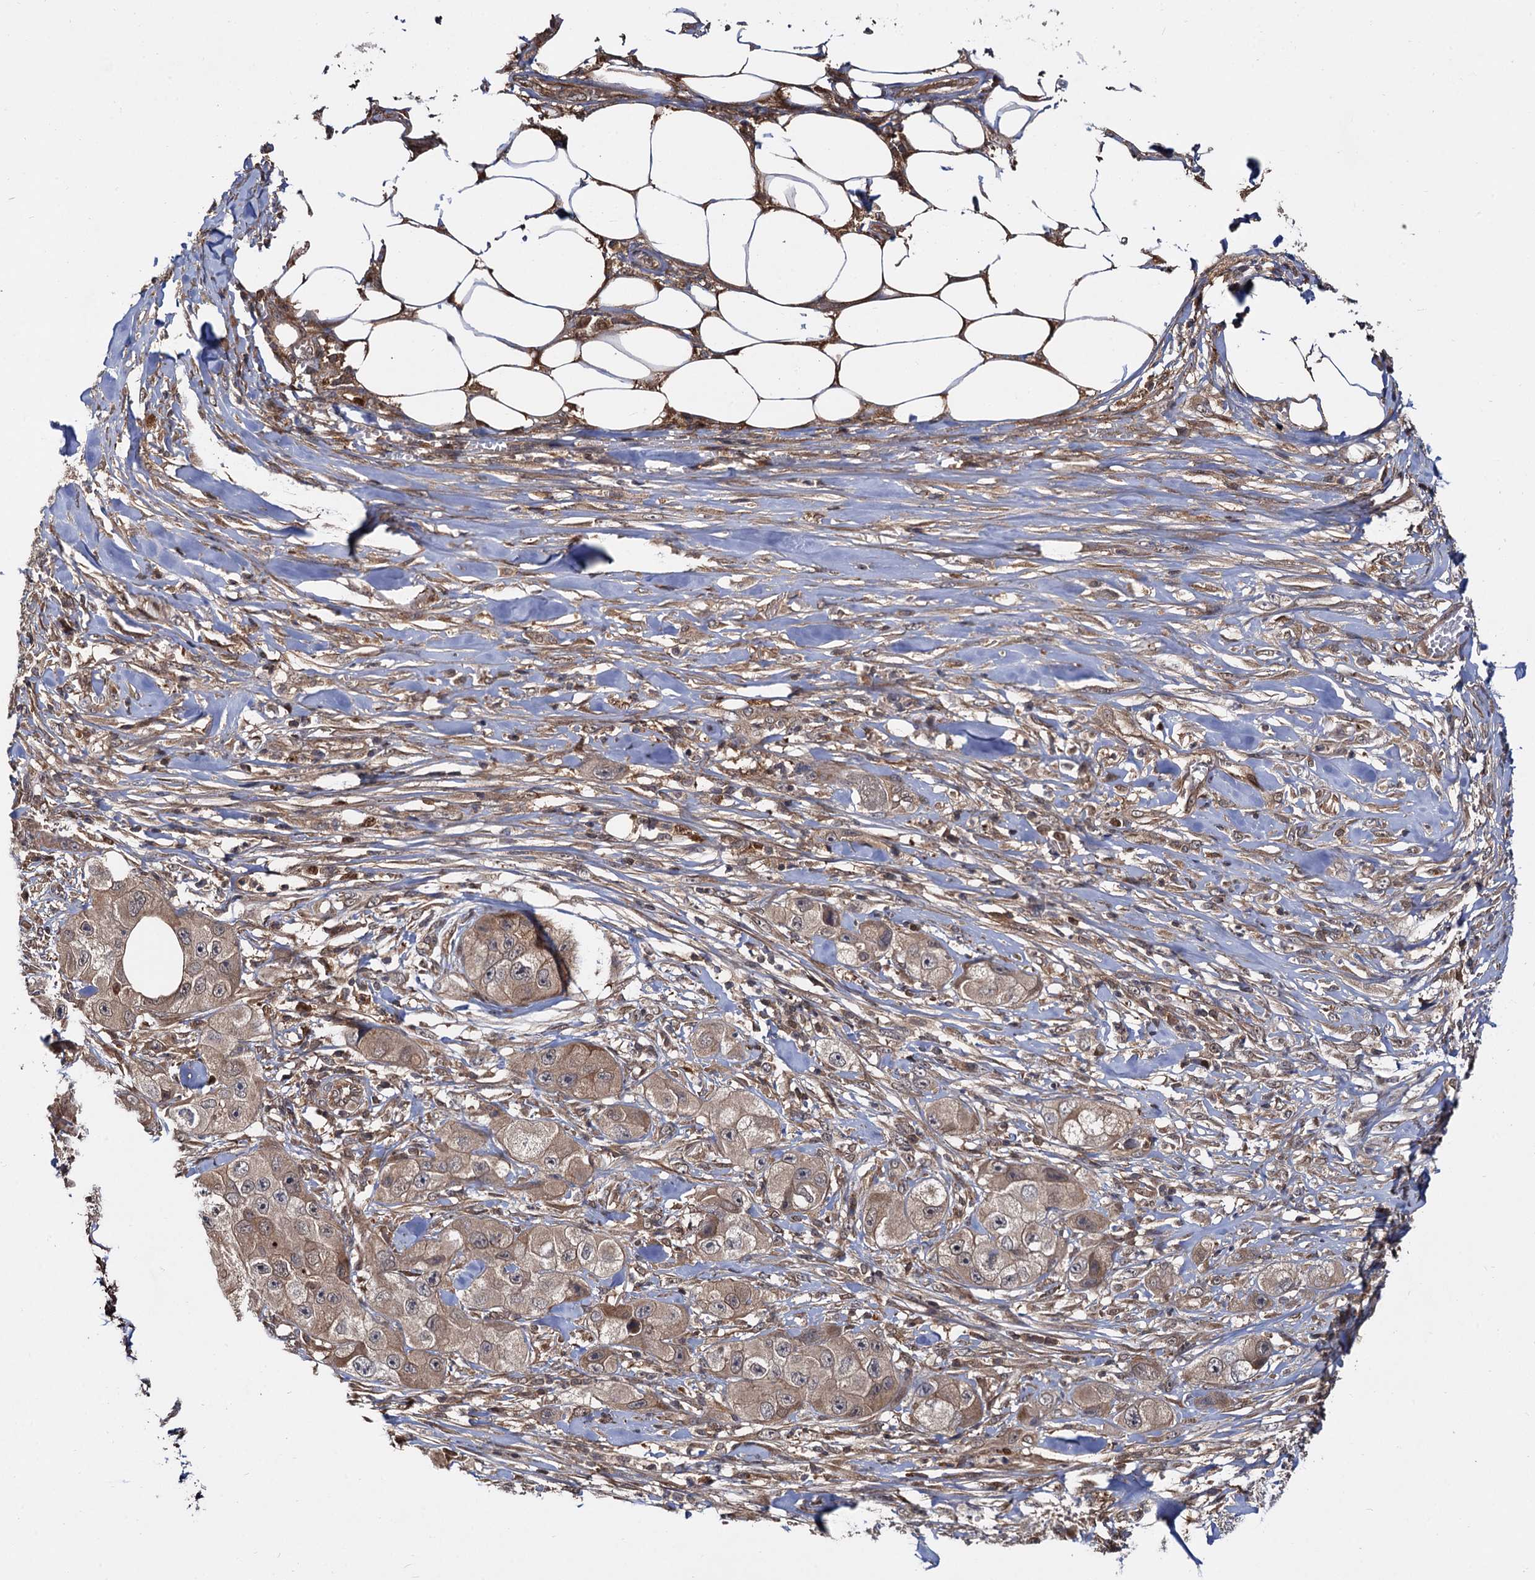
{"staining": {"intensity": "weak", "quantity": ">75%", "location": "cytoplasmic/membranous"}, "tissue": "skin cancer", "cell_type": "Tumor cells", "image_type": "cancer", "snomed": [{"axis": "morphology", "description": "Squamous cell carcinoma, NOS"}, {"axis": "topography", "description": "Skin"}, {"axis": "topography", "description": "Subcutis"}], "caption": "Tumor cells demonstrate weak cytoplasmic/membranous positivity in approximately >75% of cells in skin cancer (squamous cell carcinoma).", "gene": "SELENOP", "patient": {"sex": "male", "age": 73}}